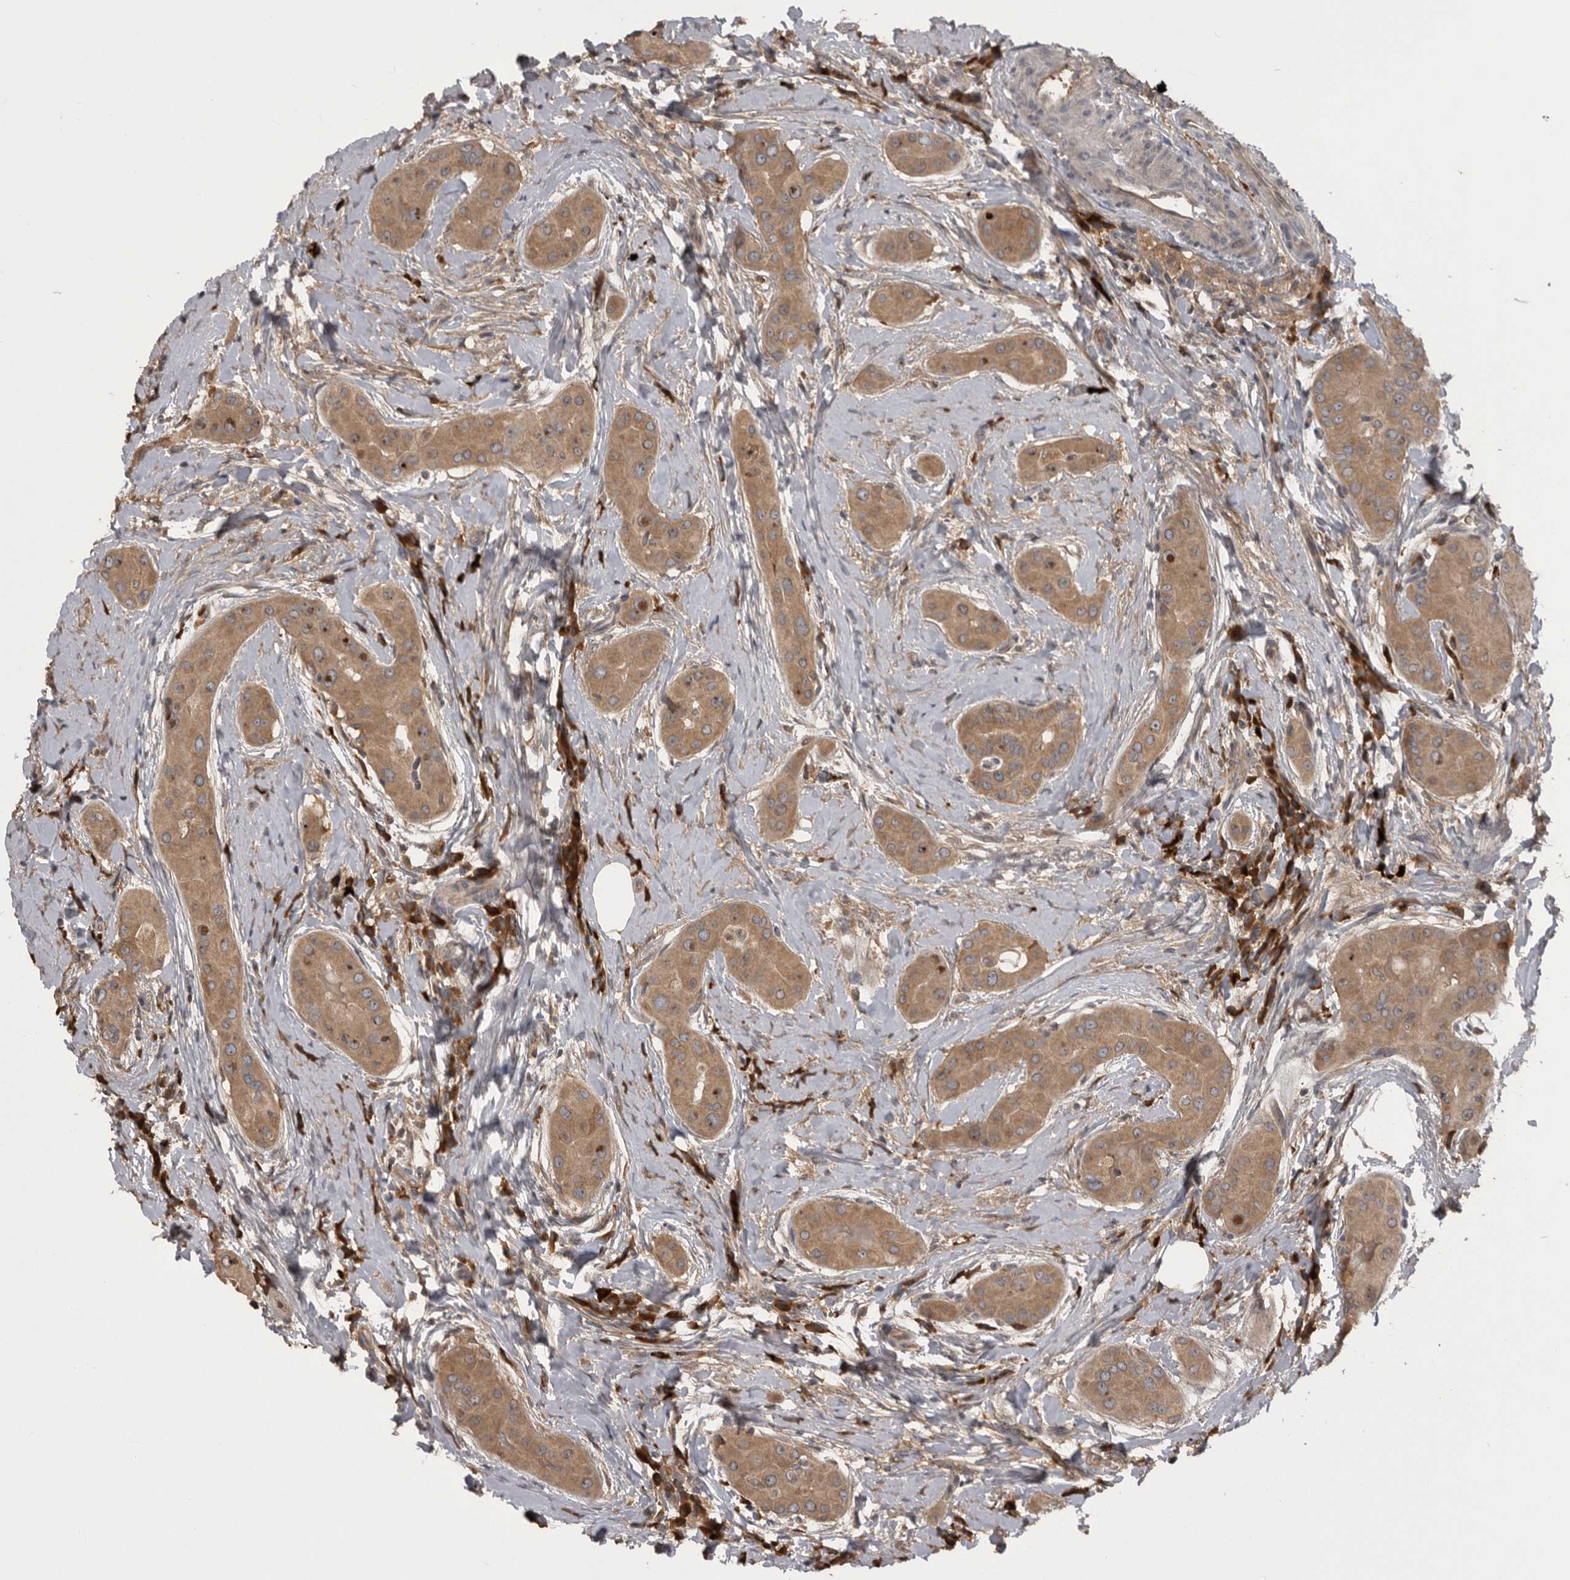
{"staining": {"intensity": "moderate", "quantity": ">75%", "location": "cytoplasmic/membranous,nuclear"}, "tissue": "thyroid cancer", "cell_type": "Tumor cells", "image_type": "cancer", "snomed": [{"axis": "morphology", "description": "Papillary adenocarcinoma, NOS"}, {"axis": "topography", "description": "Thyroid gland"}], "caption": "This histopathology image demonstrates papillary adenocarcinoma (thyroid) stained with immunohistochemistry to label a protein in brown. The cytoplasmic/membranous and nuclear of tumor cells show moderate positivity for the protein. Nuclei are counter-stained blue.", "gene": "RAB3GAP2", "patient": {"sex": "male", "age": 33}}